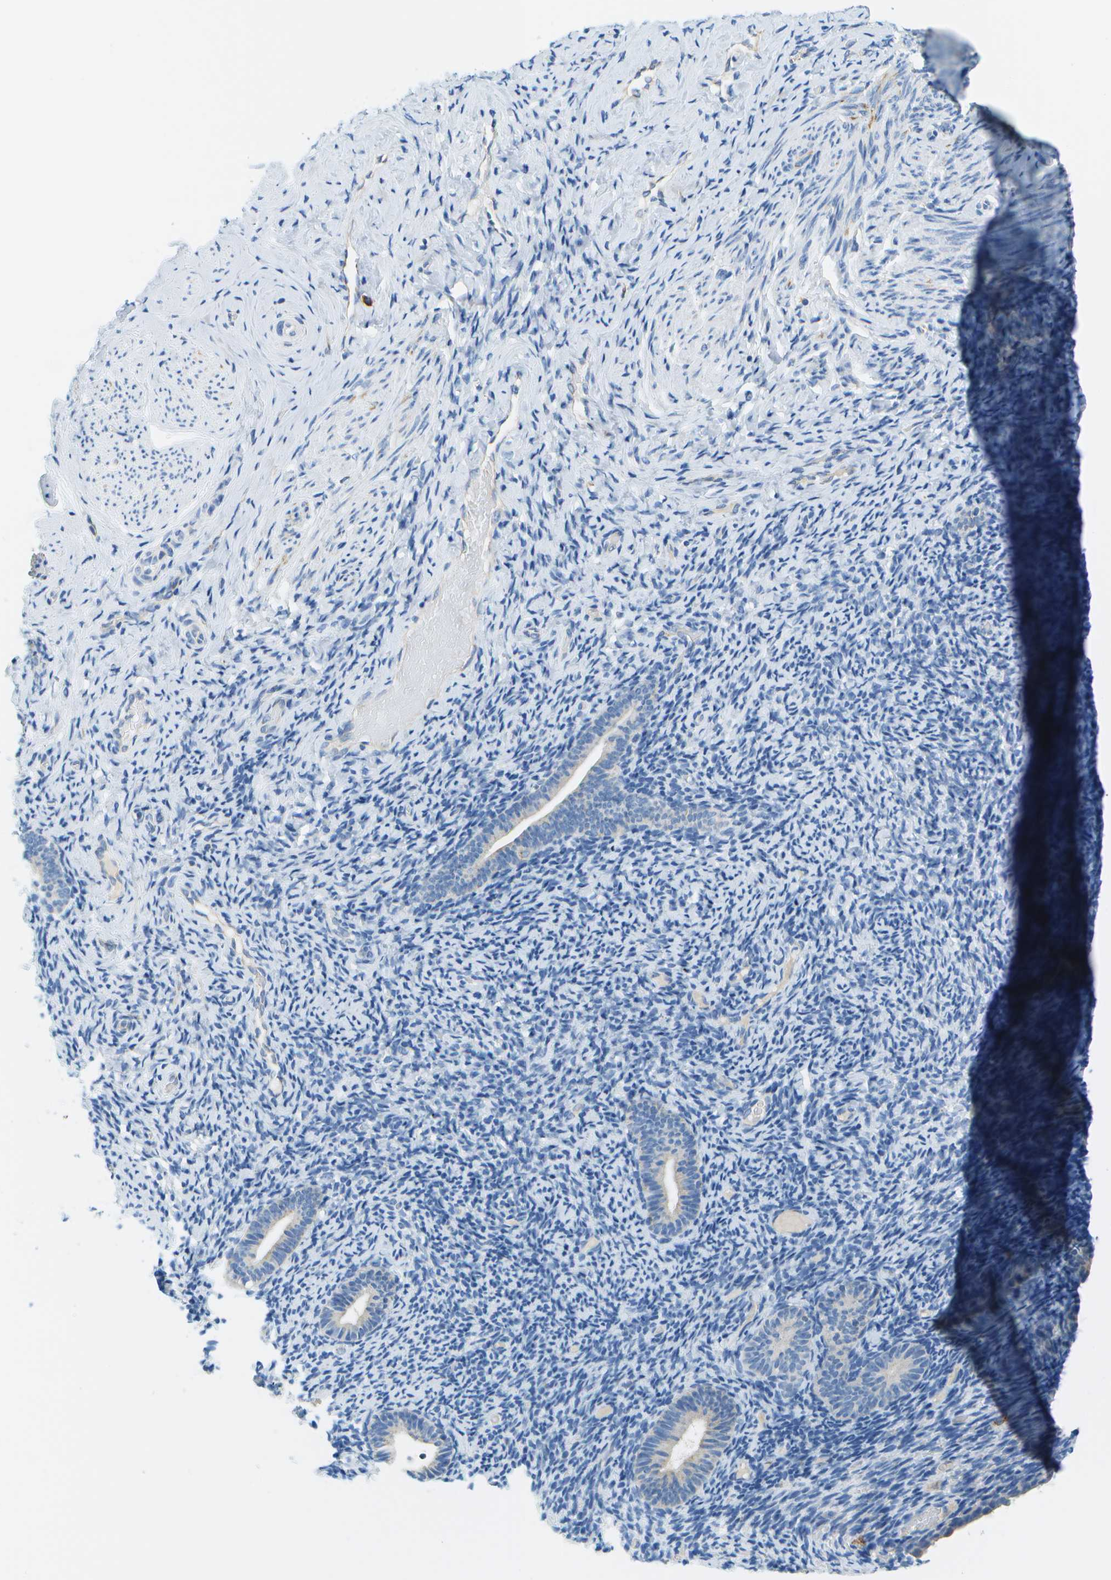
{"staining": {"intensity": "negative", "quantity": "none", "location": "none"}, "tissue": "endometrium", "cell_type": "Cells in endometrial stroma", "image_type": "normal", "snomed": [{"axis": "morphology", "description": "Normal tissue, NOS"}, {"axis": "topography", "description": "Endometrium"}], "caption": "Protein analysis of benign endometrium exhibits no significant positivity in cells in endometrial stroma. The staining was performed using DAB (3,3'-diaminobenzidine) to visualize the protein expression in brown, while the nuclei were stained in blue with hematoxylin (Magnification: 20x).", "gene": "PTGIS", "patient": {"sex": "female", "age": 51}}